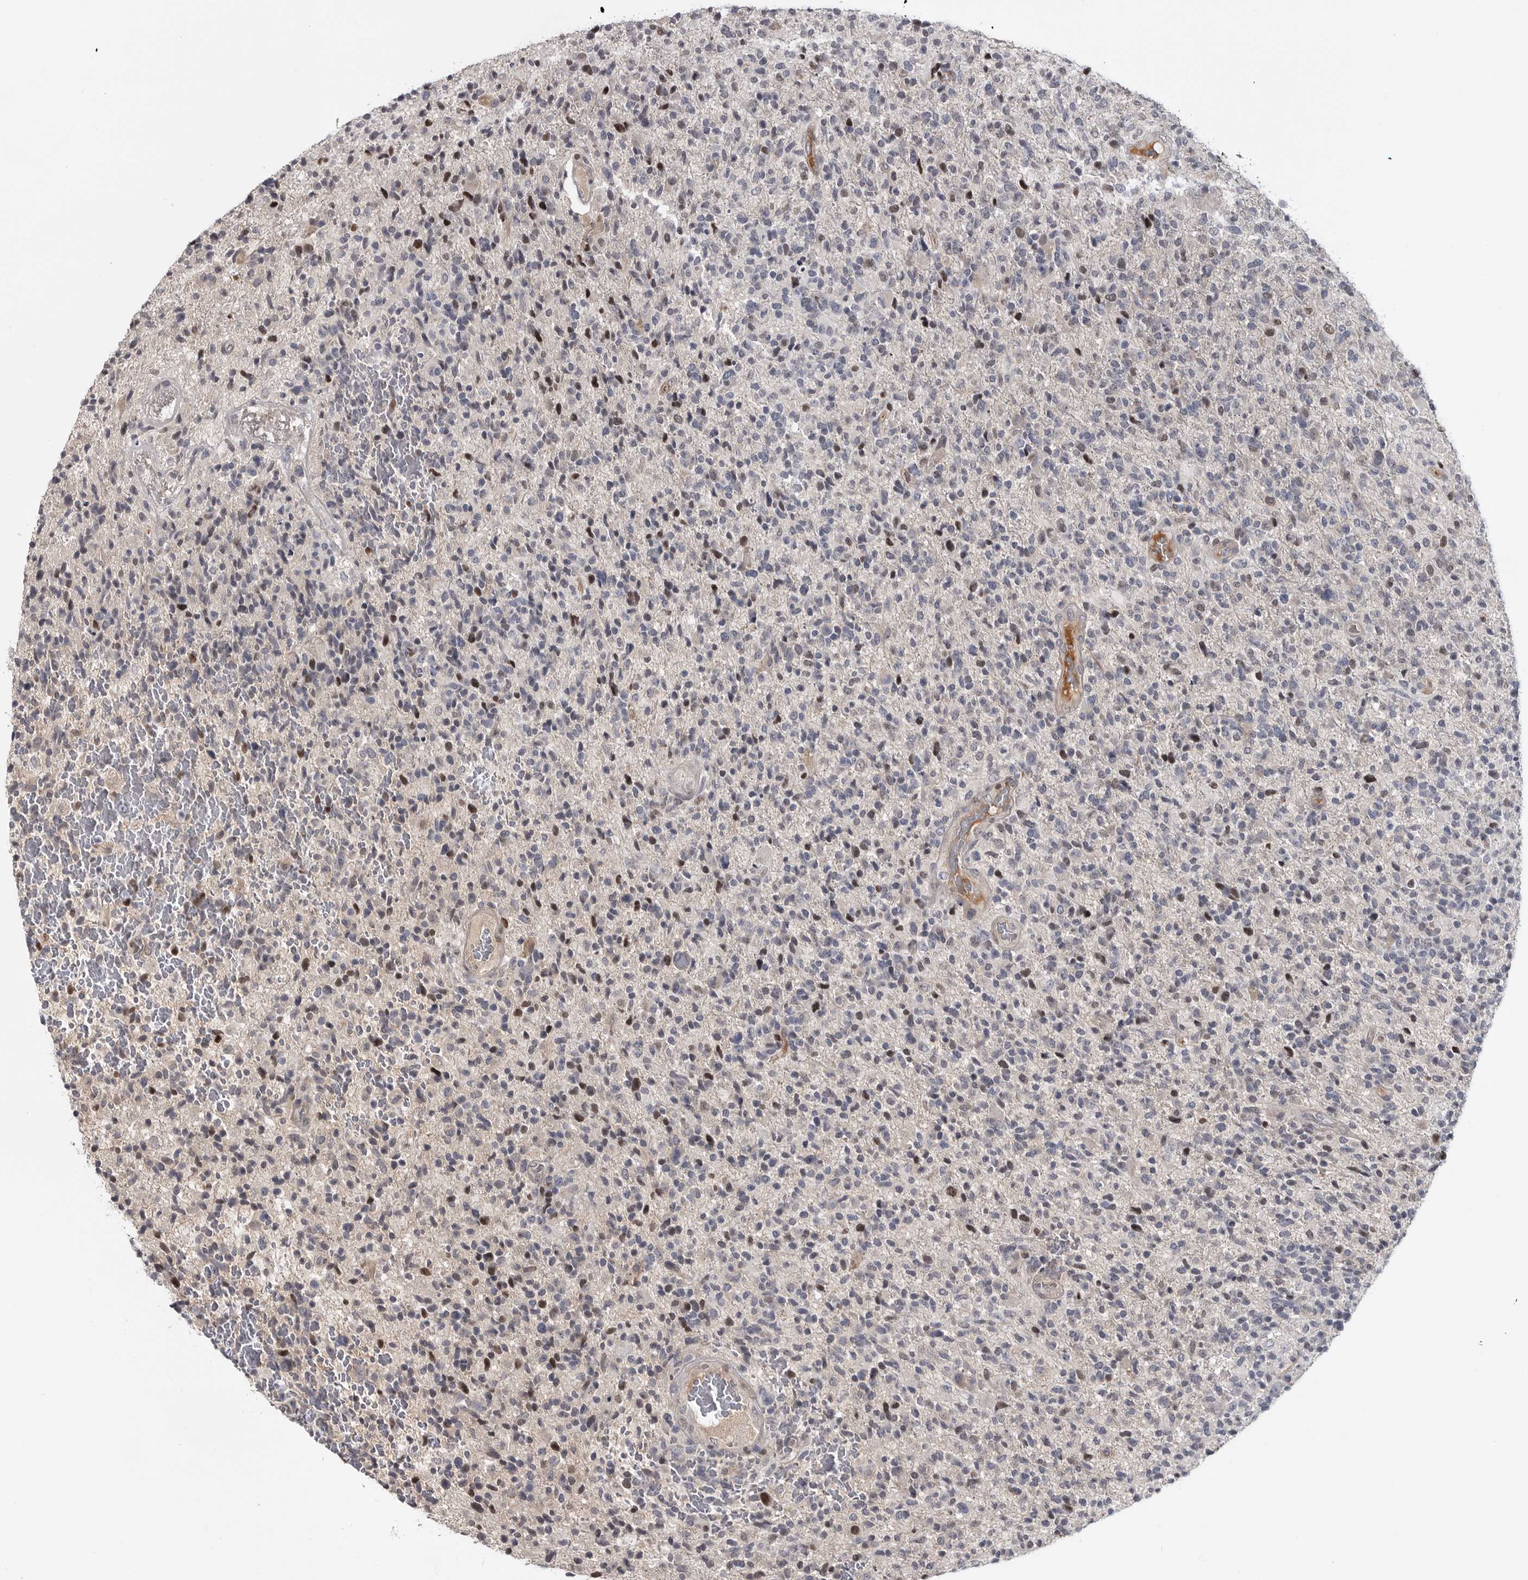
{"staining": {"intensity": "negative", "quantity": "none", "location": "none"}, "tissue": "glioma", "cell_type": "Tumor cells", "image_type": "cancer", "snomed": [{"axis": "morphology", "description": "Glioma, malignant, High grade"}, {"axis": "topography", "description": "Brain"}], "caption": "The photomicrograph demonstrates no staining of tumor cells in malignant glioma (high-grade).", "gene": "ZNF277", "patient": {"sex": "male", "age": 72}}